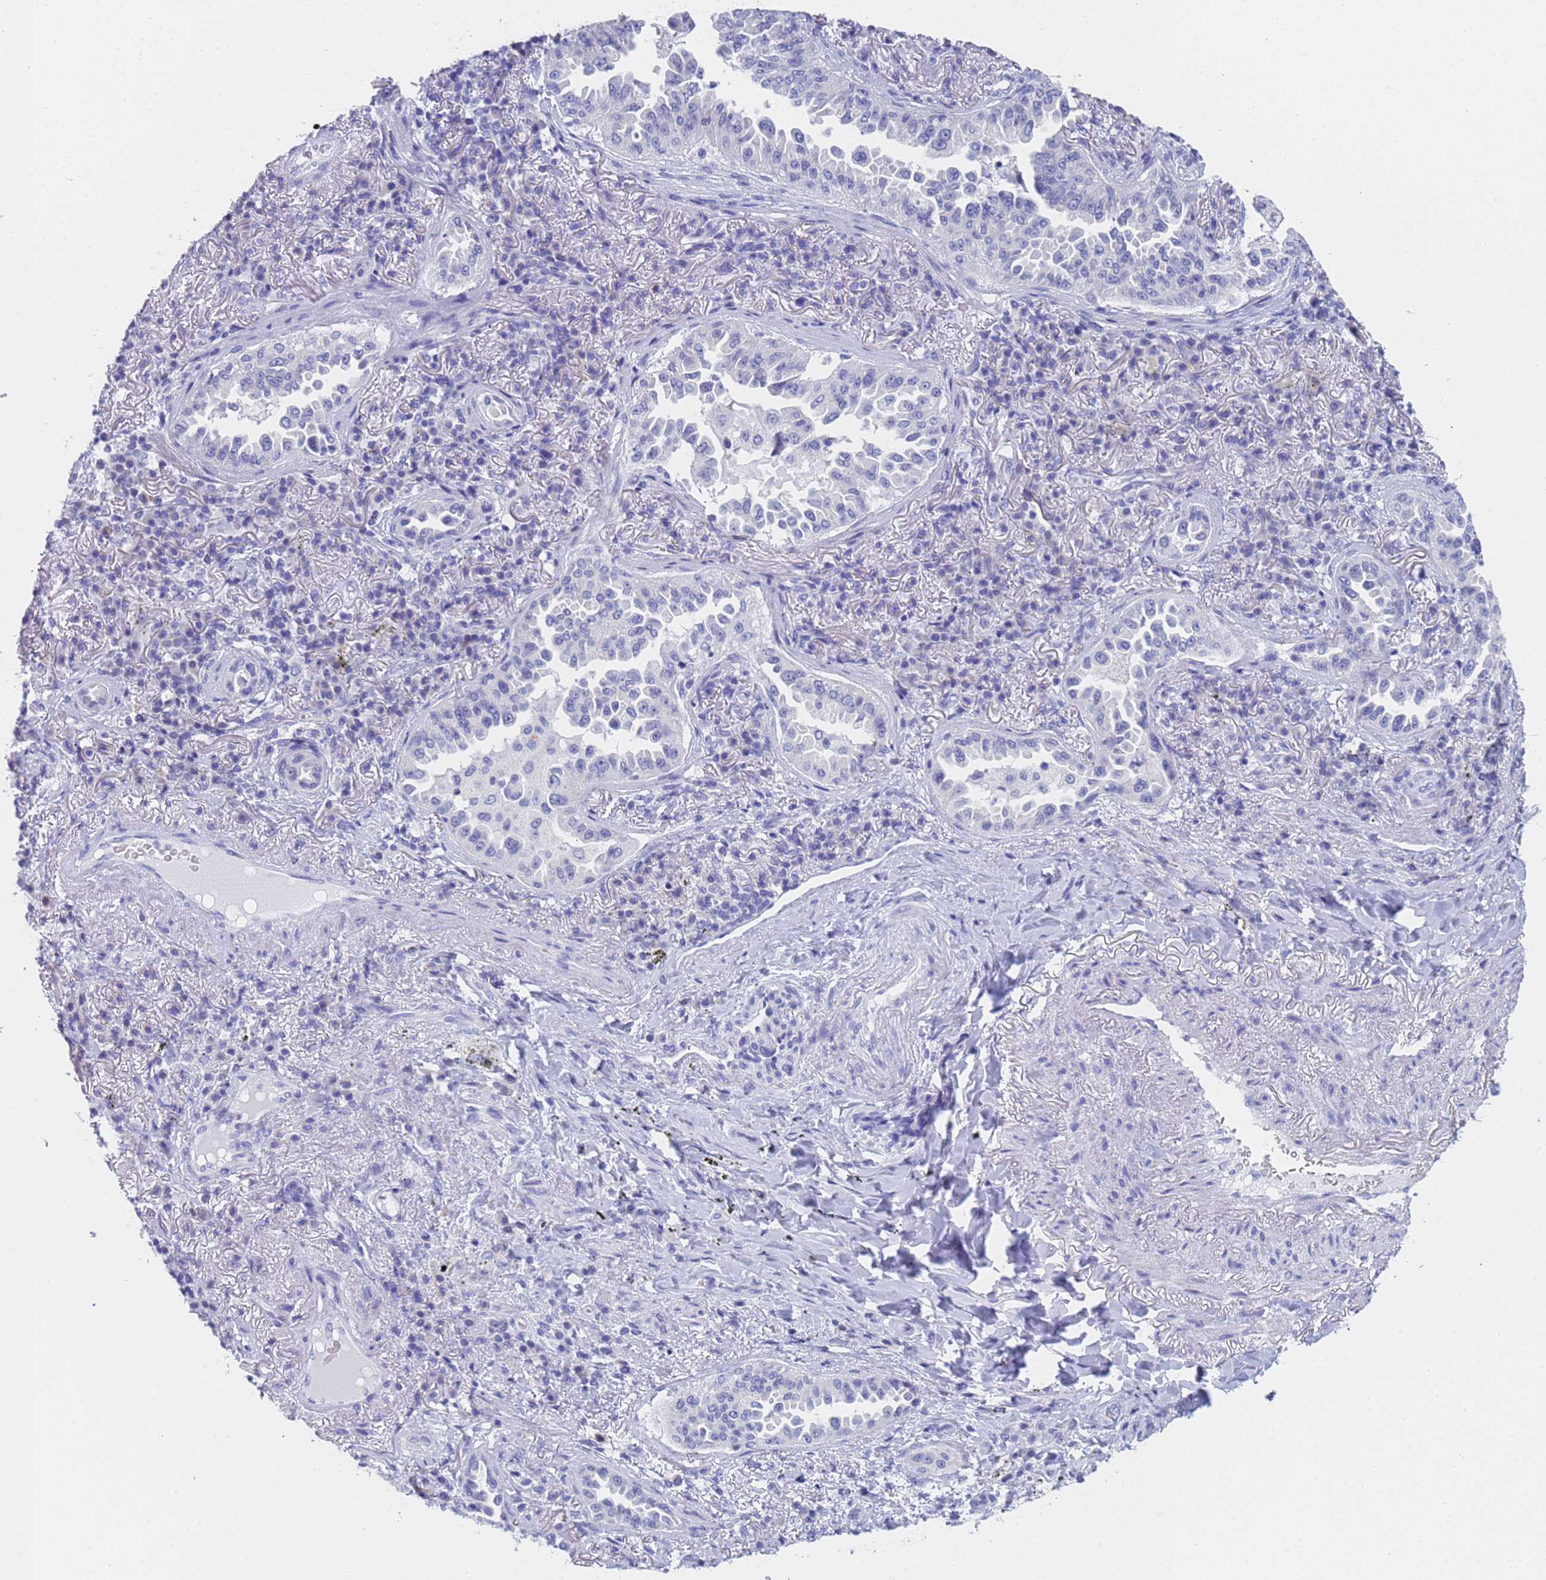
{"staining": {"intensity": "negative", "quantity": "none", "location": "none"}, "tissue": "lung cancer", "cell_type": "Tumor cells", "image_type": "cancer", "snomed": [{"axis": "morphology", "description": "Adenocarcinoma, NOS"}, {"axis": "topography", "description": "Lung"}], "caption": "An immunohistochemistry image of lung cancer (adenocarcinoma) is shown. There is no staining in tumor cells of lung cancer (adenocarcinoma).", "gene": "STATH", "patient": {"sex": "female", "age": 69}}